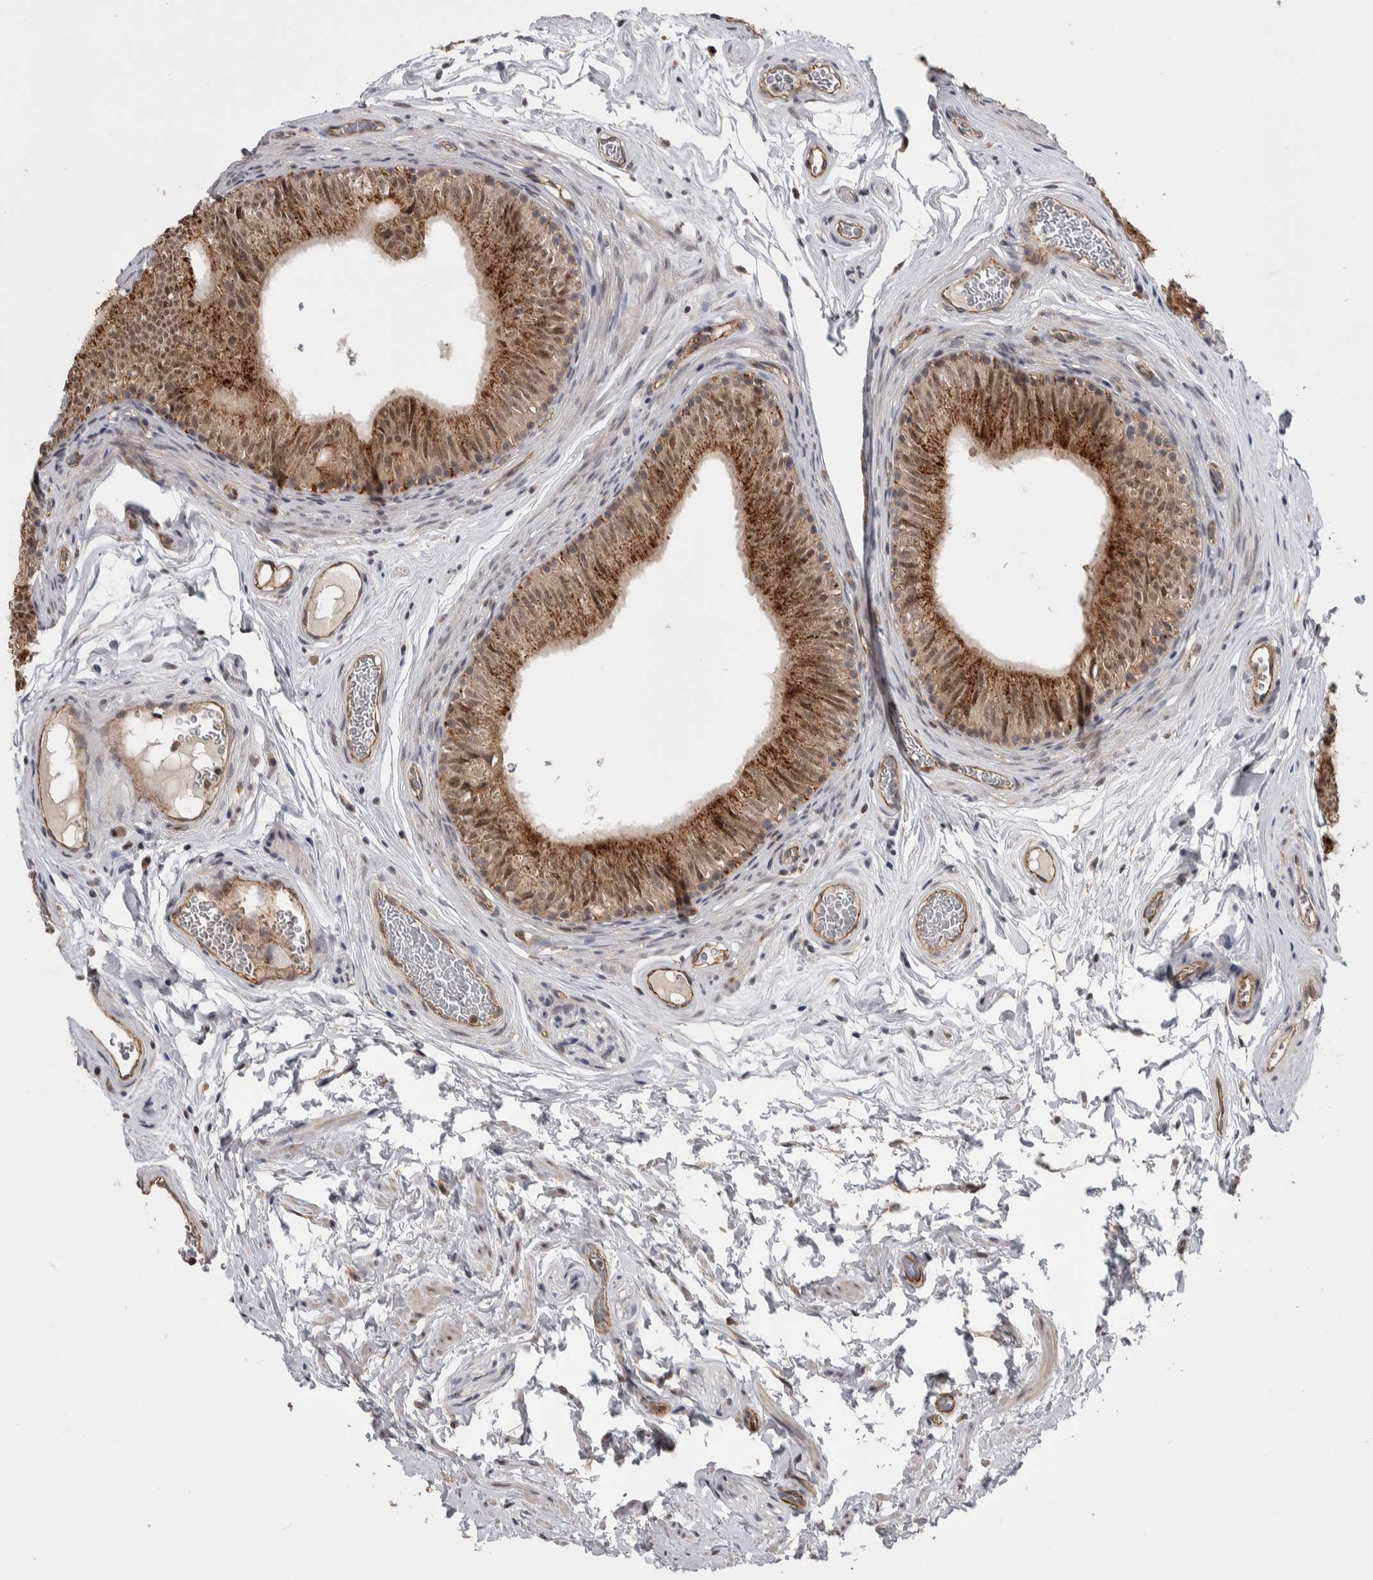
{"staining": {"intensity": "moderate", "quantity": ">75%", "location": "cytoplasmic/membranous,nuclear"}, "tissue": "epididymis", "cell_type": "Glandular cells", "image_type": "normal", "snomed": [{"axis": "morphology", "description": "Normal tissue, NOS"}, {"axis": "topography", "description": "Epididymis"}], "caption": "A photomicrograph of human epididymis stained for a protein exhibits moderate cytoplasmic/membranous,nuclear brown staining in glandular cells.", "gene": "PRDM4", "patient": {"sex": "male", "age": 36}}